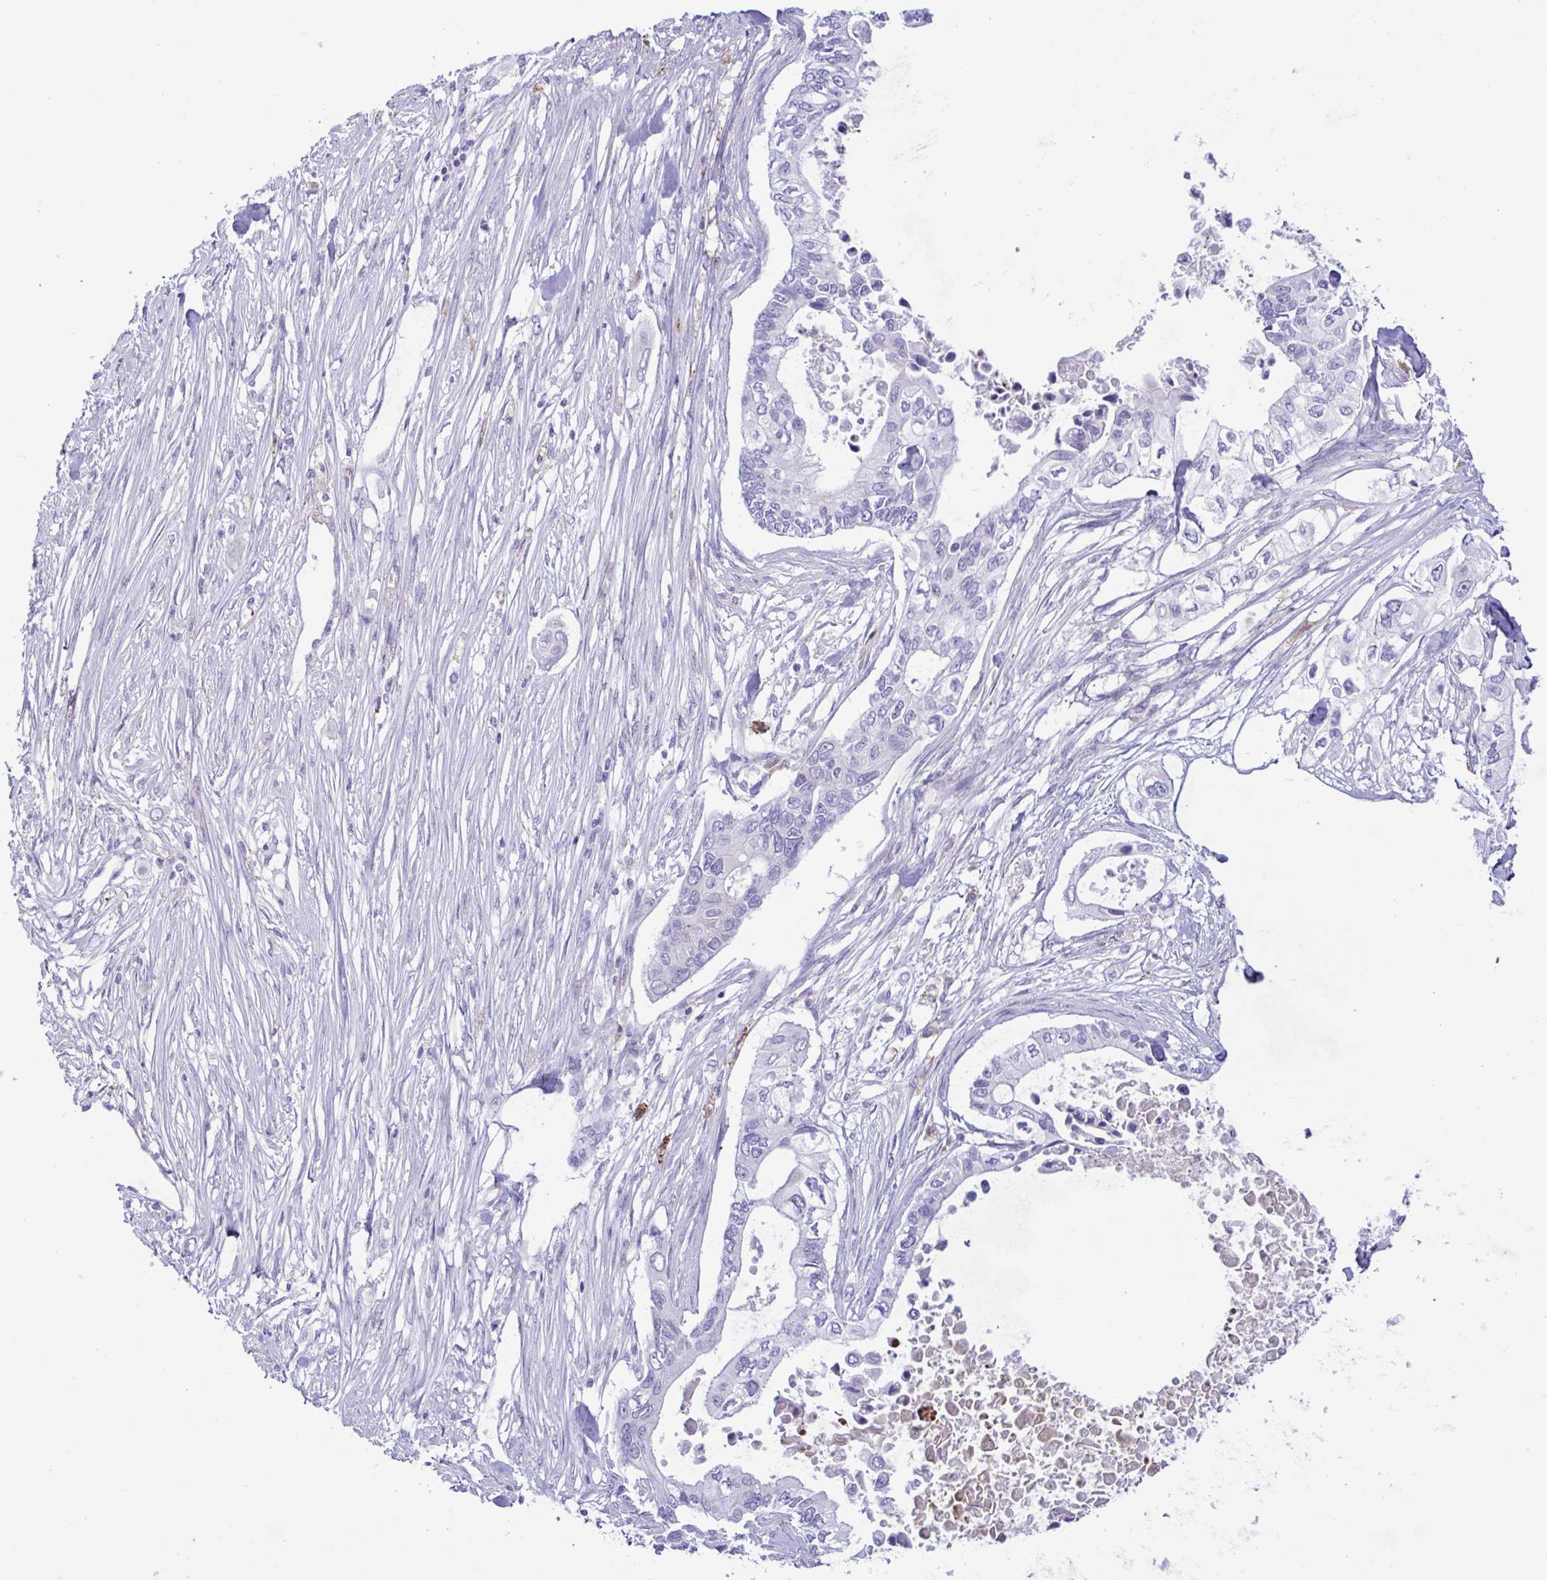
{"staining": {"intensity": "negative", "quantity": "none", "location": "none"}, "tissue": "pancreatic cancer", "cell_type": "Tumor cells", "image_type": "cancer", "snomed": [{"axis": "morphology", "description": "Adenocarcinoma, NOS"}, {"axis": "topography", "description": "Pancreas"}], "caption": "Immunohistochemistry photomicrograph of neoplastic tissue: human pancreatic cancer stained with DAB exhibits no significant protein positivity in tumor cells.", "gene": "SREBF1", "patient": {"sex": "female", "age": 63}}